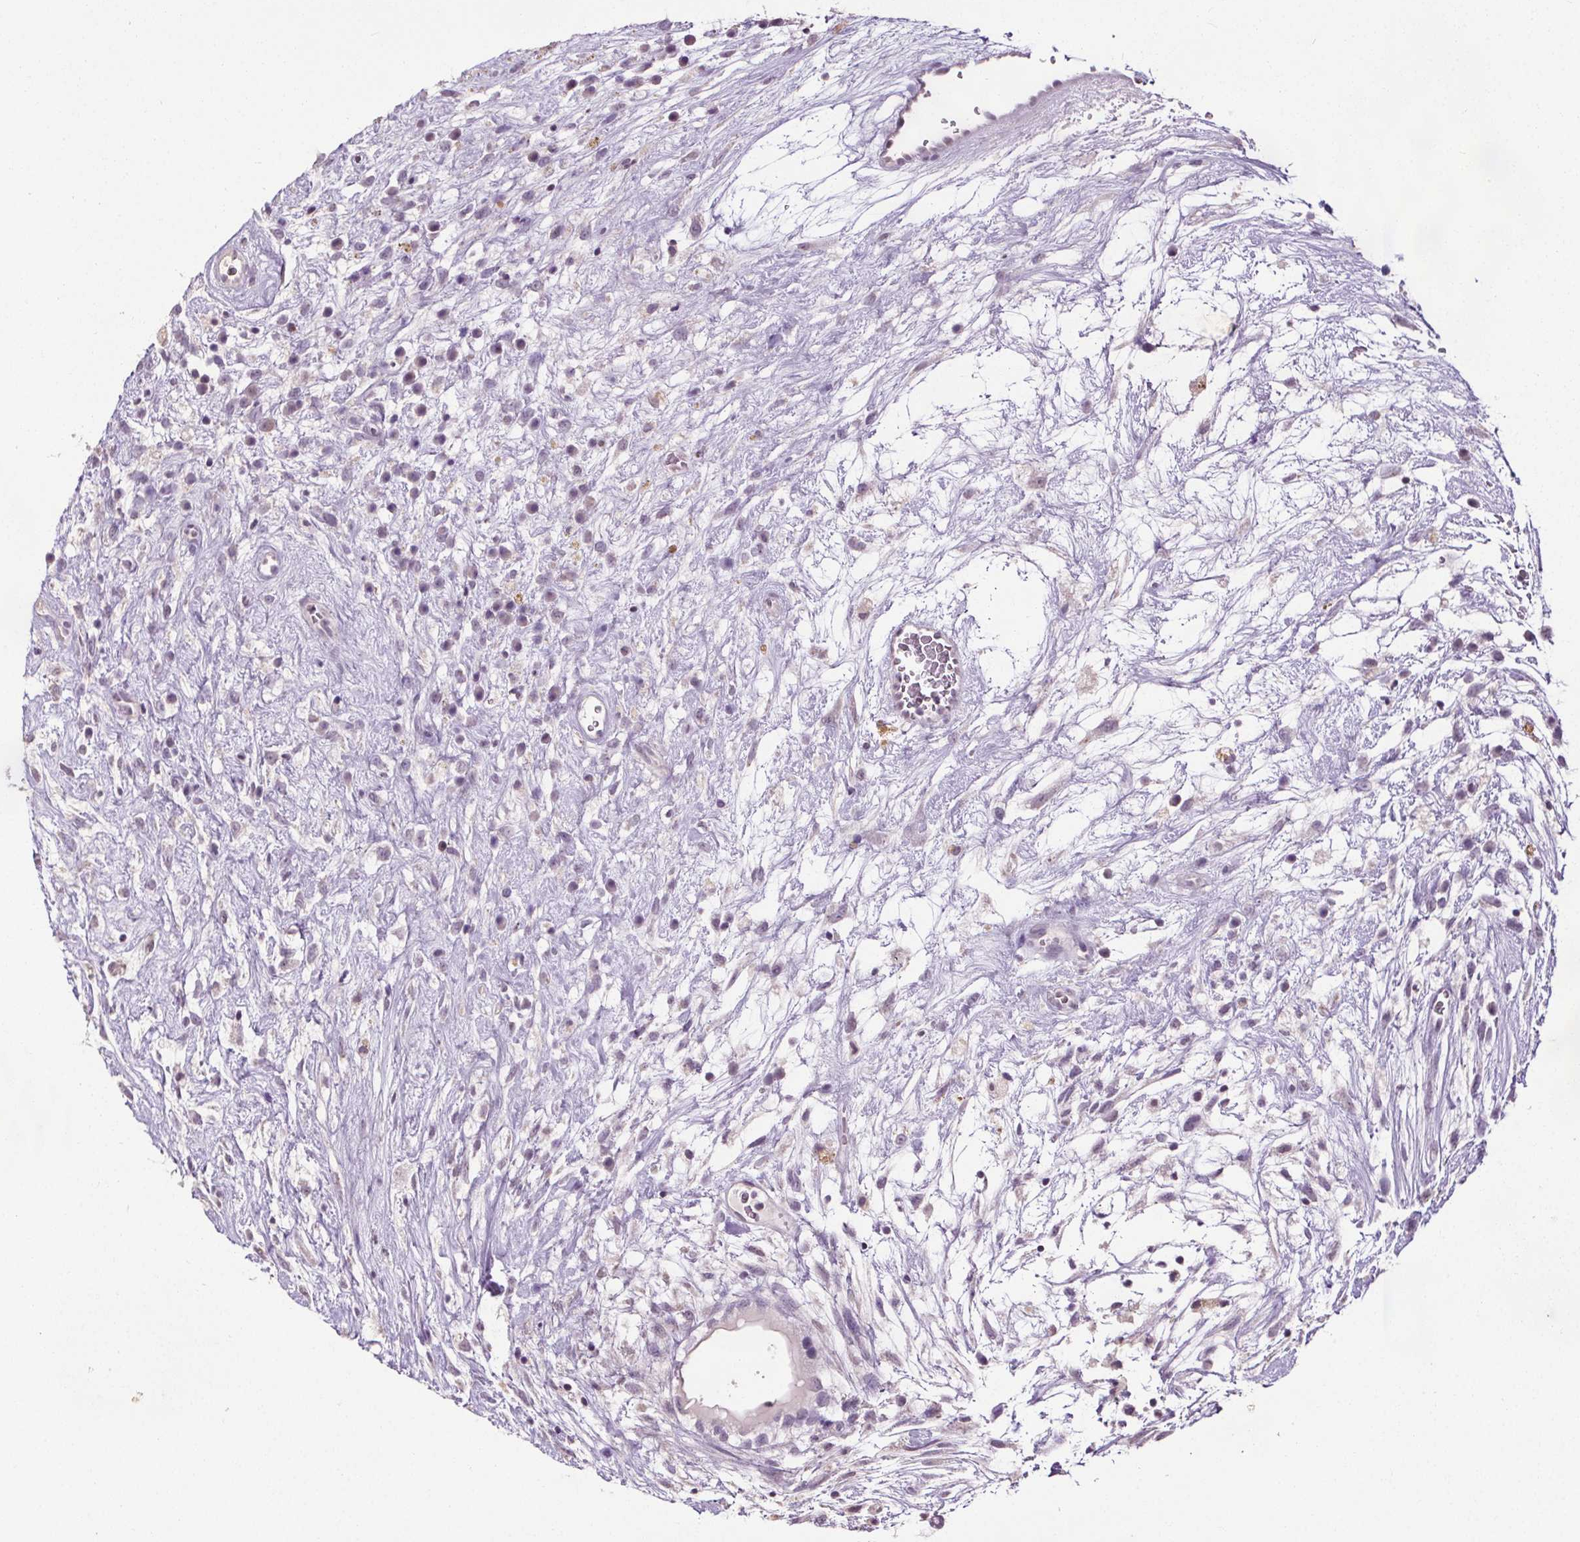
{"staining": {"intensity": "negative", "quantity": "none", "location": "none"}, "tissue": "testis cancer", "cell_type": "Tumor cells", "image_type": "cancer", "snomed": [{"axis": "morphology", "description": "Normal tissue, NOS"}, {"axis": "morphology", "description": "Carcinoma, Embryonal, NOS"}, {"axis": "topography", "description": "Testis"}], "caption": "Micrograph shows no significant protein staining in tumor cells of embryonal carcinoma (testis).", "gene": "SLC2A9", "patient": {"sex": "male", "age": 32}}